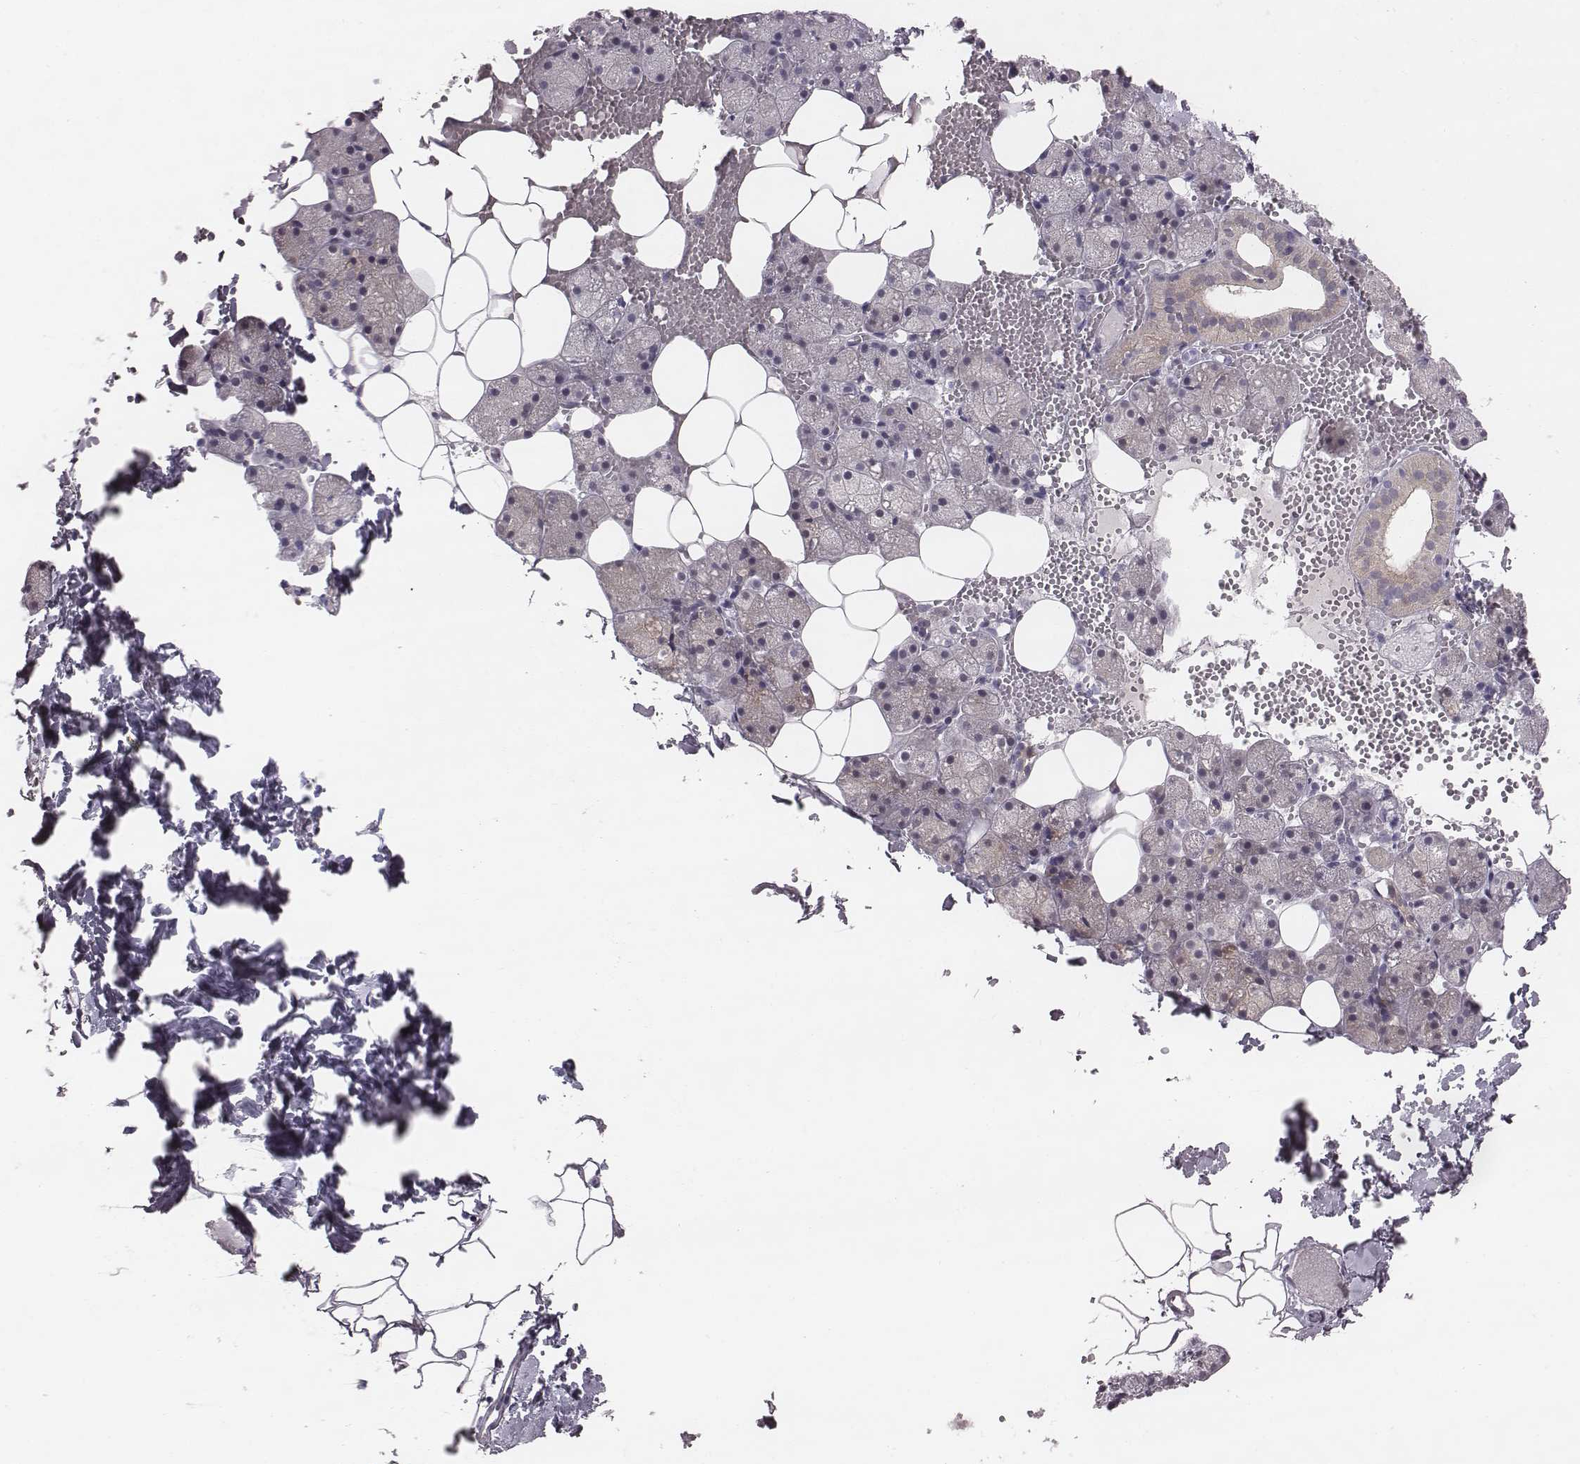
{"staining": {"intensity": "weak", "quantity": "<25%", "location": "cytoplasmic/membranous"}, "tissue": "salivary gland", "cell_type": "Glandular cells", "image_type": "normal", "snomed": [{"axis": "morphology", "description": "Normal tissue, NOS"}, {"axis": "topography", "description": "Salivary gland"}], "caption": "A histopathology image of human salivary gland is negative for staining in glandular cells. Brightfield microscopy of IHC stained with DAB (brown) and hematoxylin (blue), captured at high magnification.", "gene": "ENSG00000284762", "patient": {"sex": "male", "age": 38}}